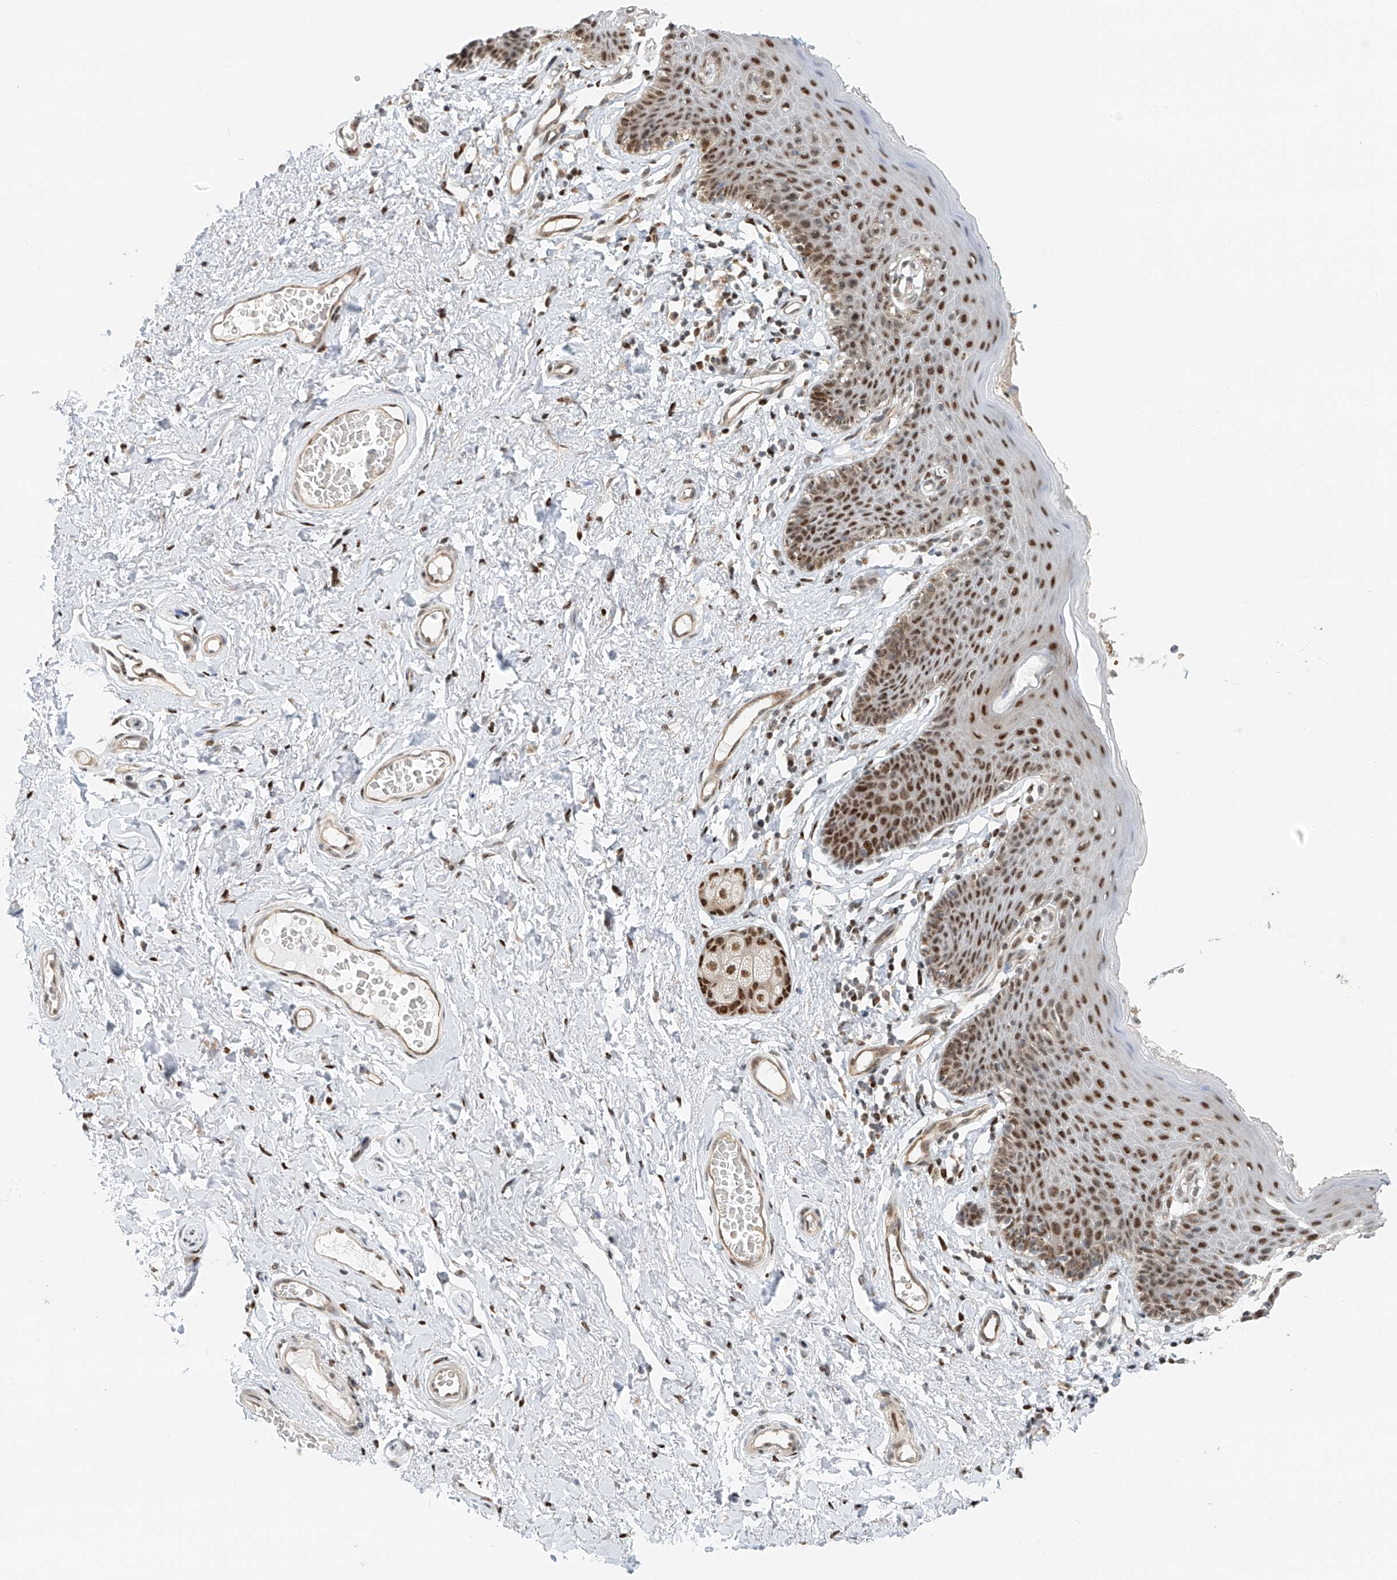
{"staining": {"intensity": "strong", "quantity": "25%-75%", "location": "nuclear"}, "tissue": "skin", "cell_type": "Epidermal cells", "image_type": "normal", "snomed": [{"axis": "morphology", "description": "Normal tissue, NOS"}, {"axis": "topography", "description": "Vulva"}], "caption": "Strong nuclear expression is appreciated in about 25%-75% of epidermal cells in benign skin.", "gene": "ZNF514", "patient": {"sex": "female", "age": 66}}